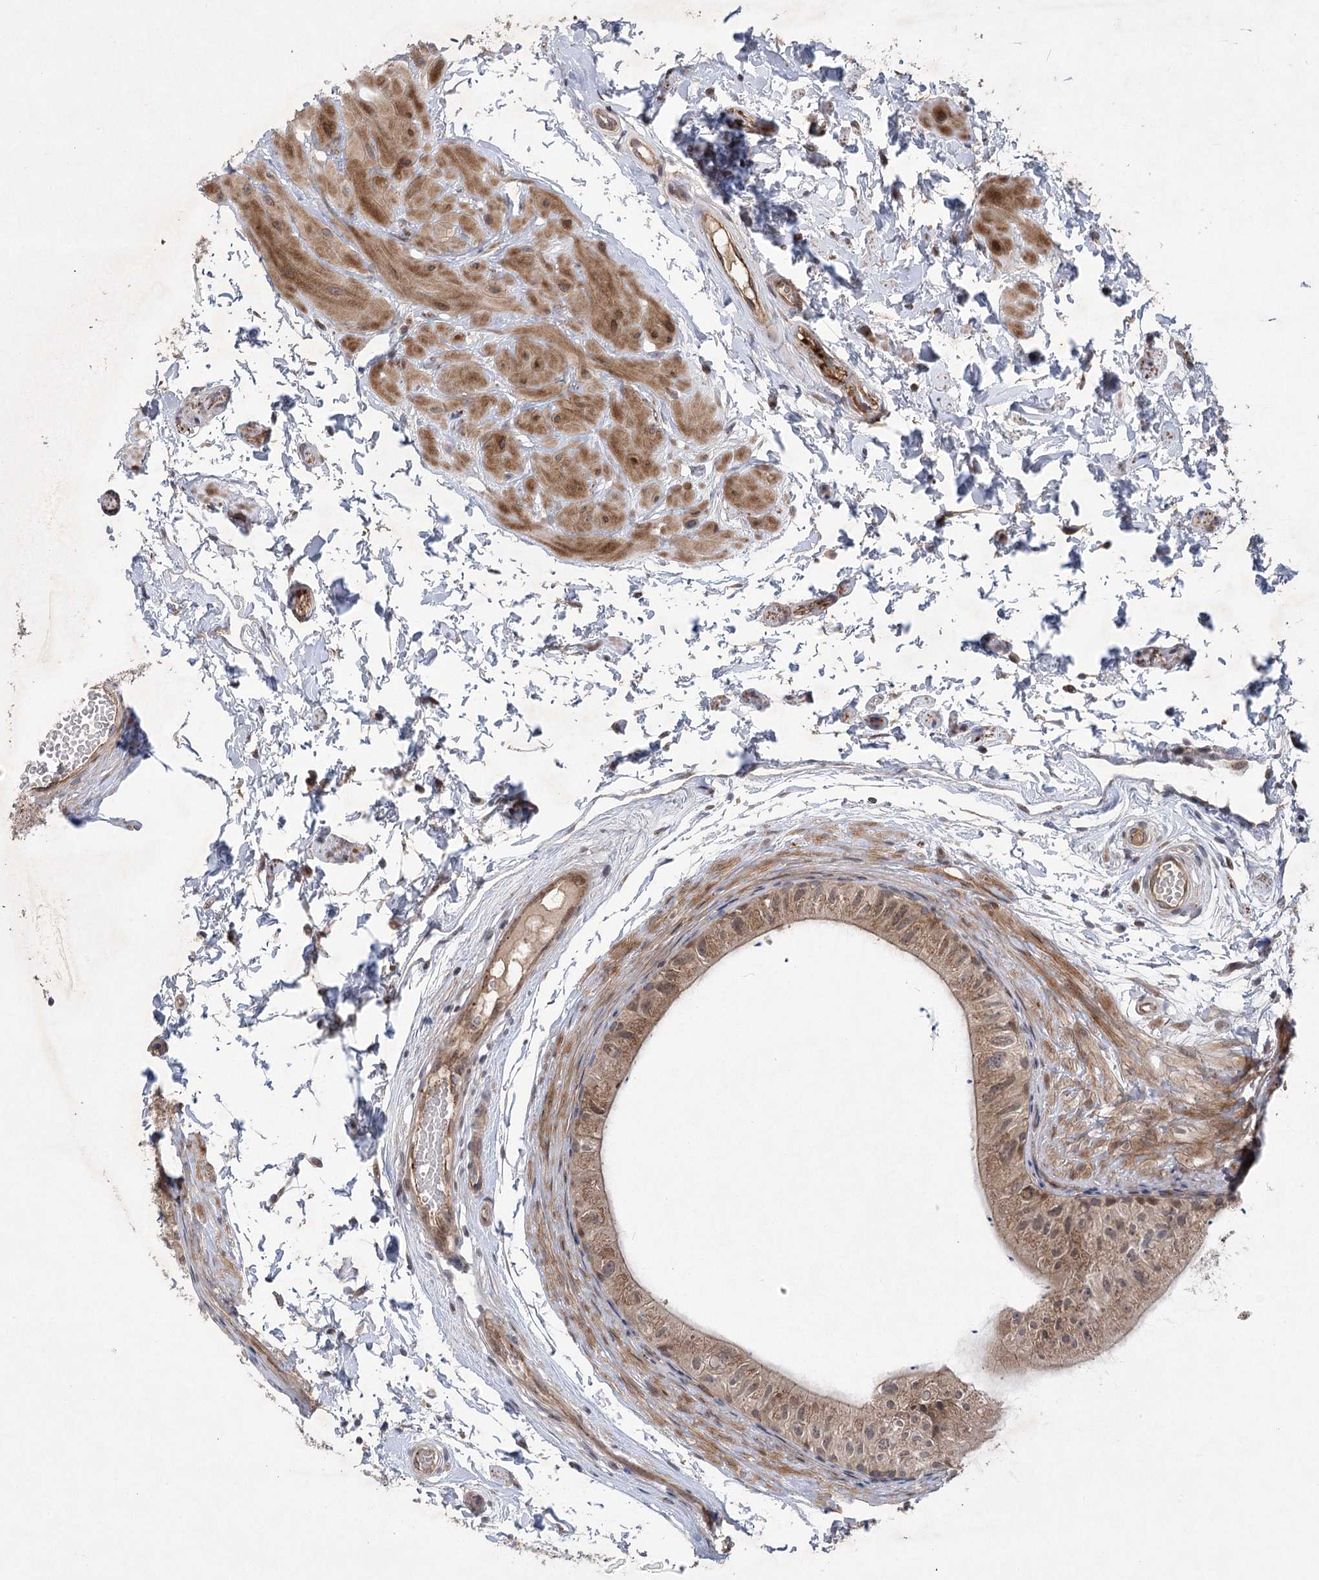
{"staining": {"intensity": "moderate", "quantity": ">75%", "location": "cytoplasmic/membranous"}, "tissue": "epididymis", "cell_type": "Glandular cells", "image_type": "normal", "snomed": [{"axis": "morphology", "description": "Normal tissue, NOS"}, {"axis": "topography", "description": "Epididymis"}], "caption": "IHC staining of benign epididymis, which shows medium levels of moderate cytoplasmic/membranous positivity in approximately >75% of glandular cells indicating moderate cytoplasmic/membranous protein positivity. The staining was performed using DAB (3,3'-diaminobenzidine) (brown) for protein detection and nuclei were counterstained in hematoxylin (blue).", "gene": "METTL24", "patient": {"sex": "male", "age": 50}}